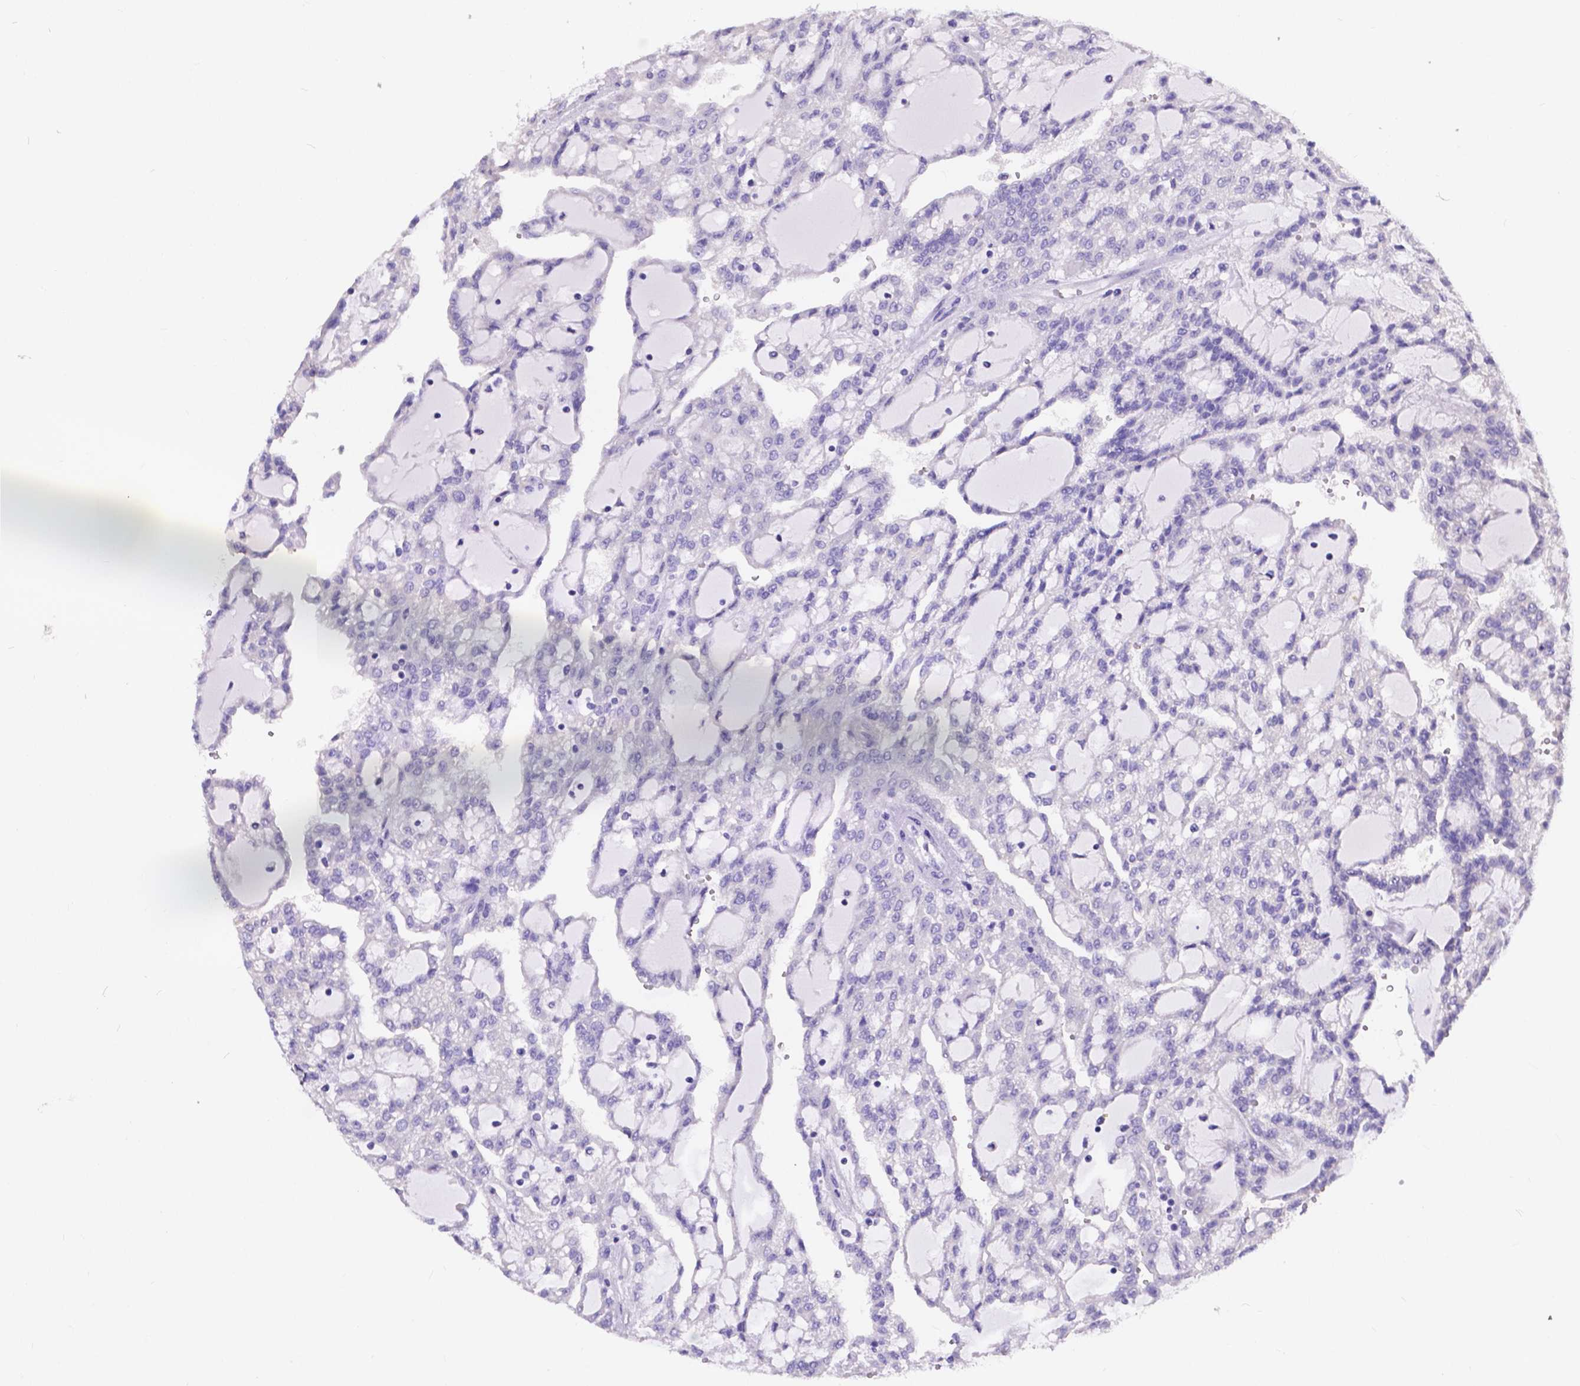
{"staining": {"intensity": "negative", "quantity": "none", "location": "none"}, "tissue": "renal cancer", "cell_type": "Tumor cells", "image_type": "cancer", "snomed": [{"axis": "morphology", "description": "Adenocarcinoma, NOS"}, {"axis": "topography", "description": "Kidney"}], "caption": "A photomicrograph of human renal adenocarcinoma is negative for staining in tumor cells.", "gene": "ATP6V1D", "patient": {"sex": "male", "age": 63}}